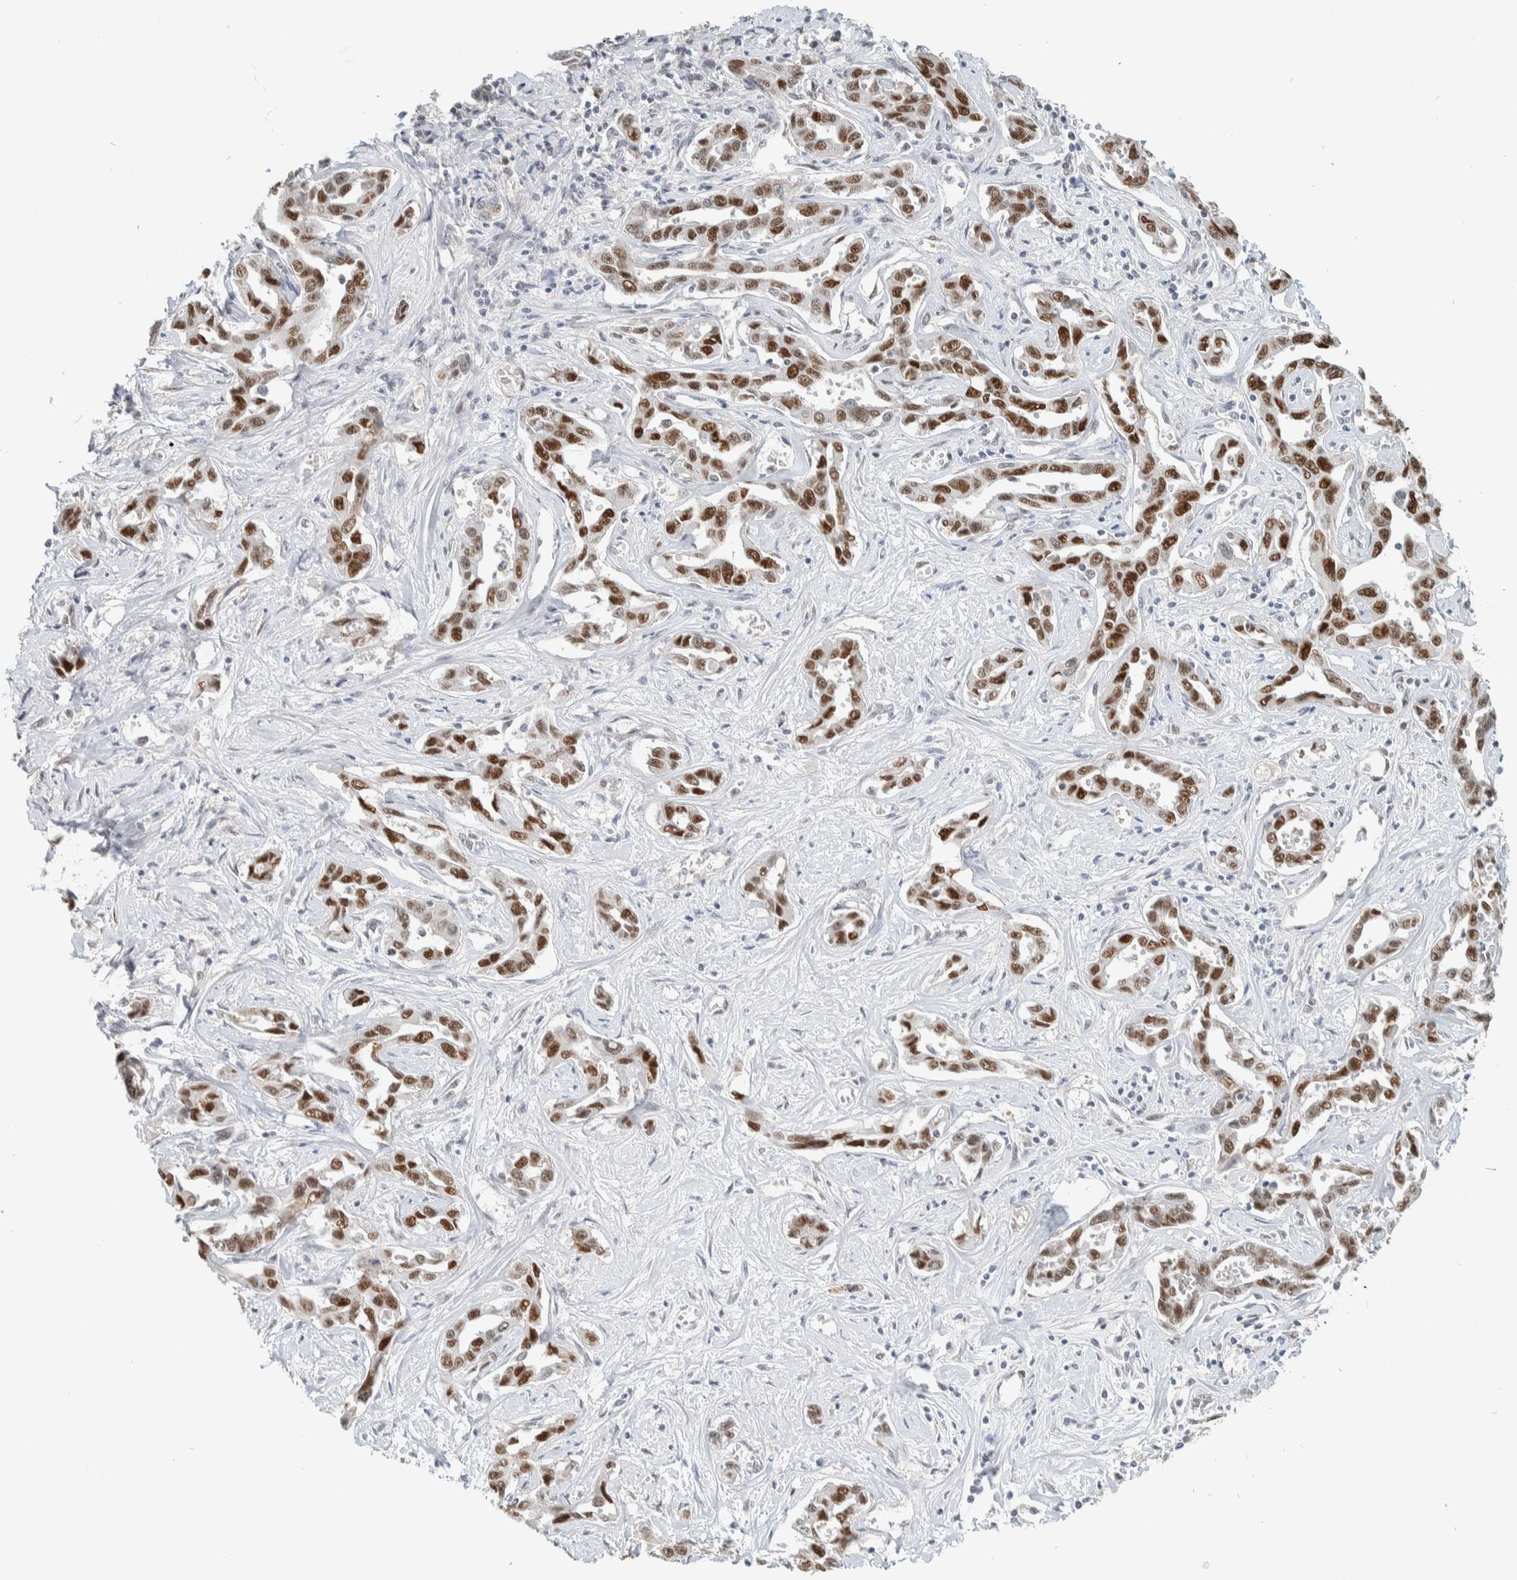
{"staining": {"intensity": "strong", "quantity": ">75%", "location": "nuclear"}, "tissue": "liver cancer", "cell_type": "Tumor cells", "image_type": "cancer", "snomed": [{"axis": "morphology", "description": "Cholangiocarcinoma"}, {"axis": "topography", "description": "Liver"}], "caption": "The immunohistochemical stain highlights strong nuclear staining in tumor cells of cholangiocarcinoma (liver) tissue.", "gene": "PUS7", "patient": {"sex": "male", "age": 59}}